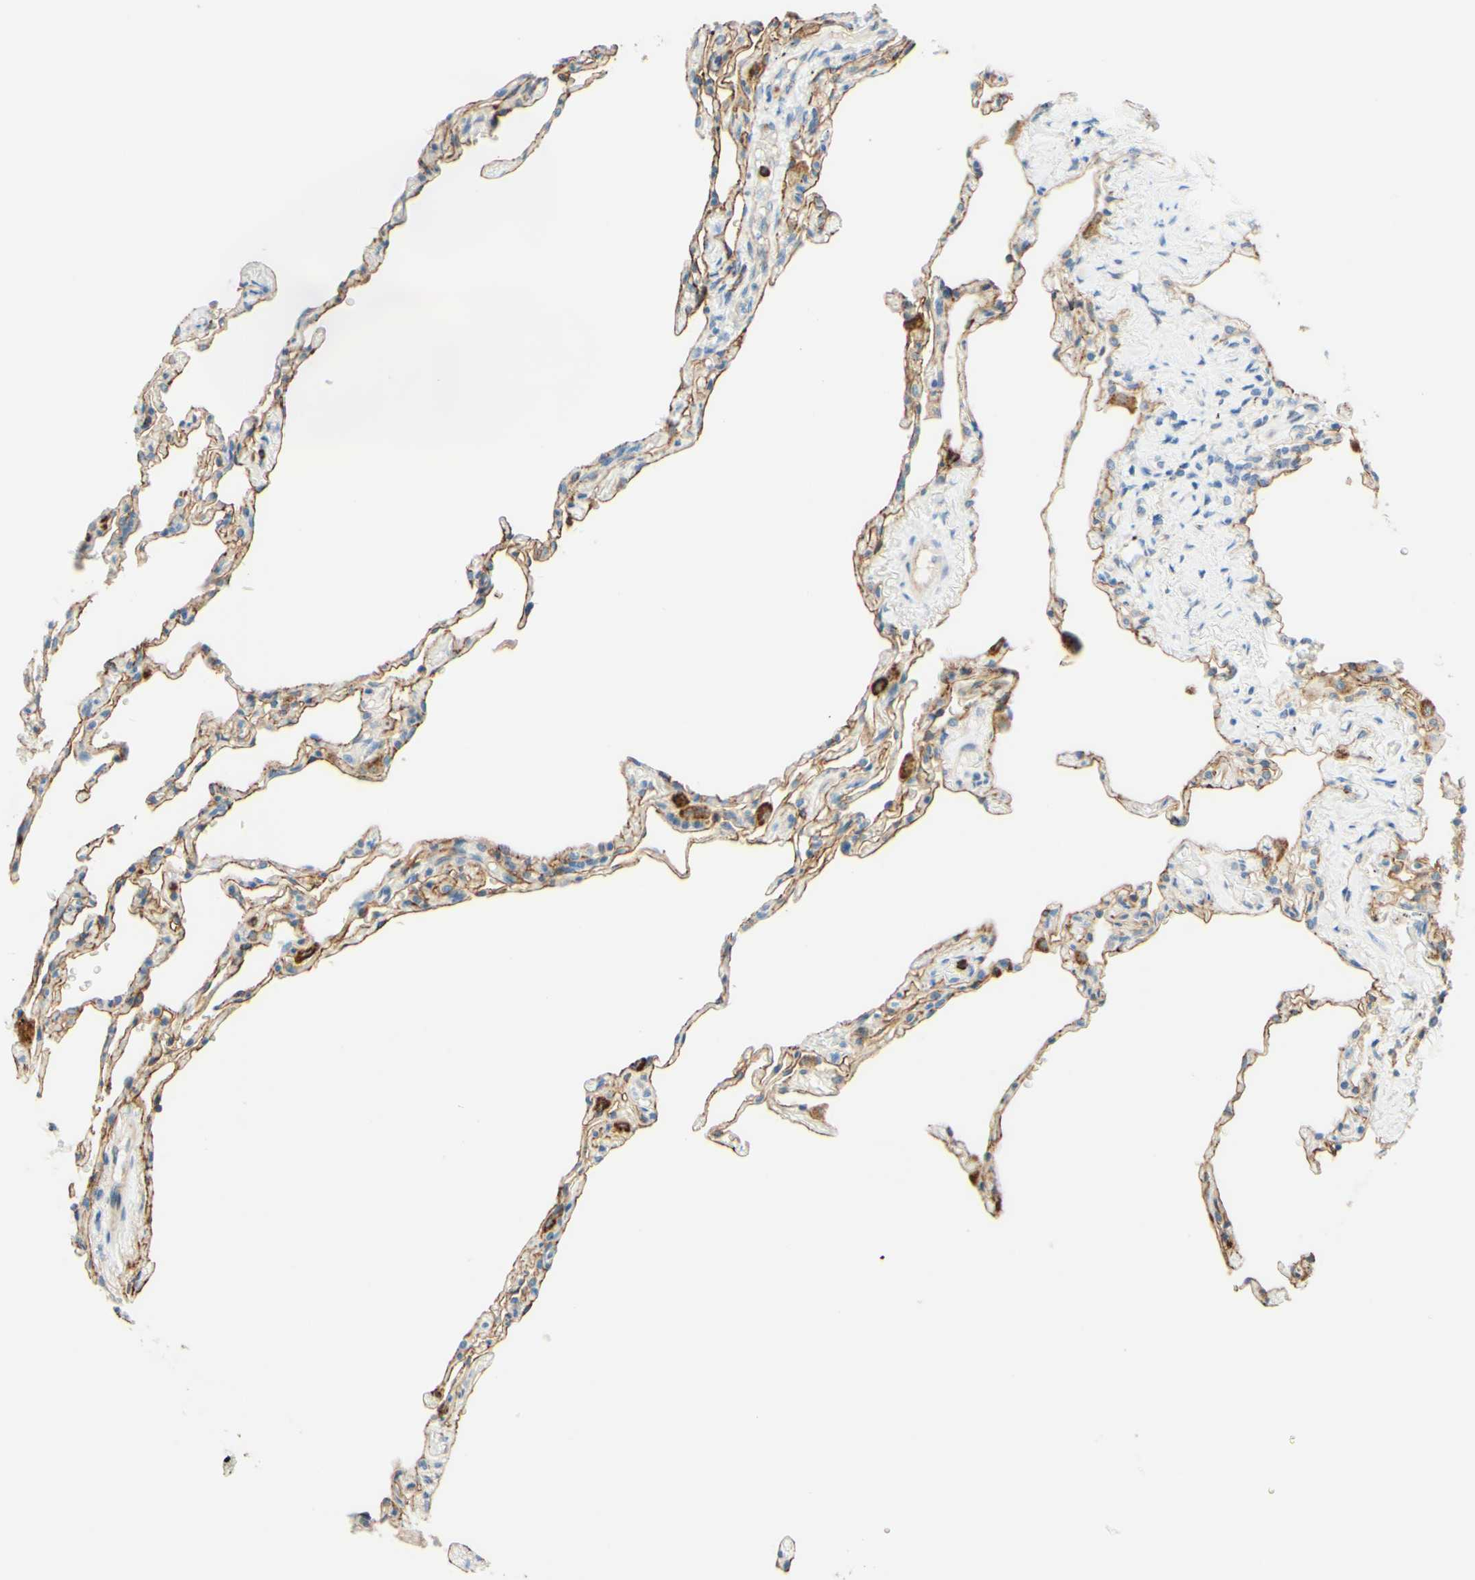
{"staining": {"intensity": "weak", "quantity": "<25%", "location": "cytoplasmic/membranous"}, "tissue": "lung", "cell_type": "Alveolar cells", "image_type": "normal", "snomed": [{"axis": "morphology", "description": "Normal tissue, NOS"}, {"axis": "topography", "description": "Lung"}], "caption": "Lung stained for a protein using immunohistochemistry (IHC) shows no positivity alveolar cells.", "gene": "TREM2", "patient": {"sex": "male", "age": 59}}